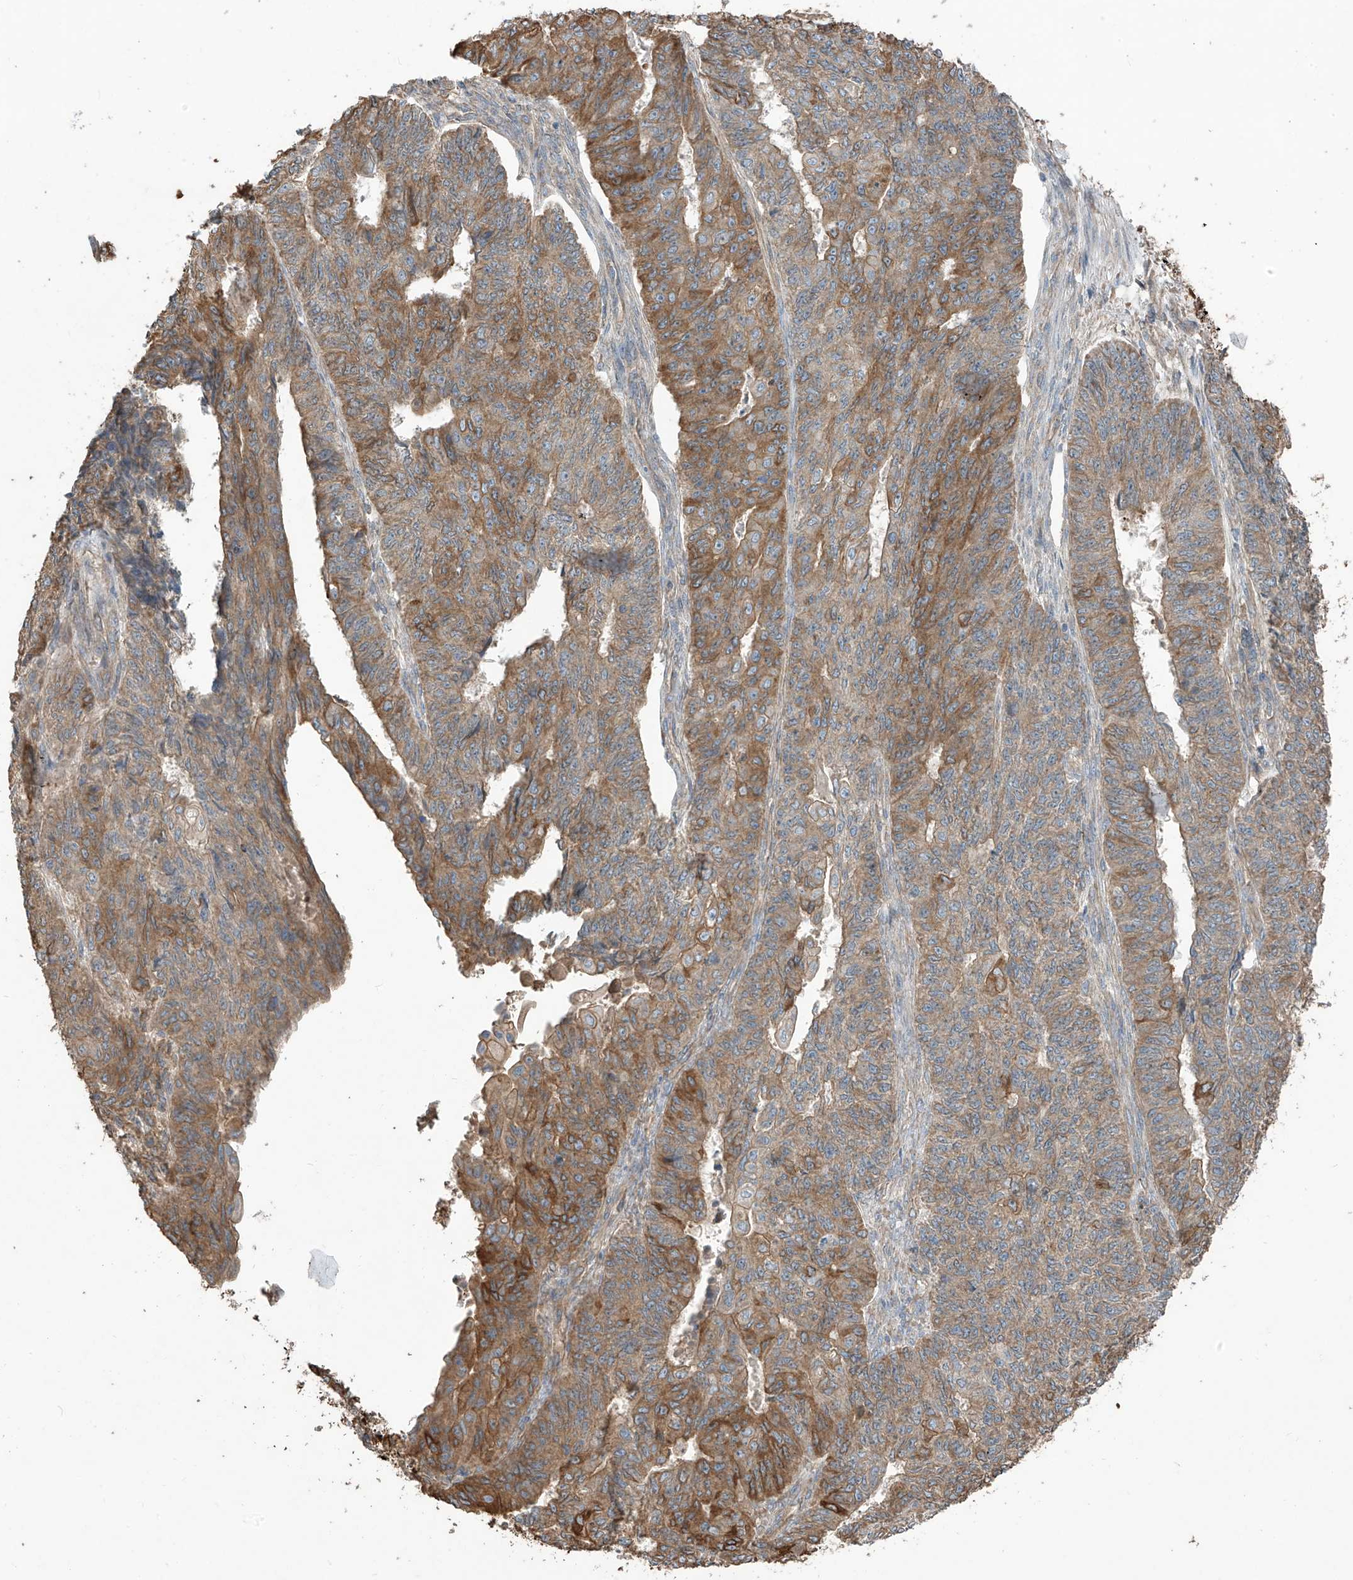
{"staining": {"intensity": "moderate", "quantity": "25%-75%", "location": "cytoplasmic/membranous"}, "tissue": "endometrial cancer", "cell_type": "Tumor cells", "image_type": "cancer", "snomed": [{"axis": "morphology", "description": "Adenocarcinoma, NOS"}, {"axis": "topography", "description": "Endometrium"}], "caption": "Immunohistochemistry staining of endometrial adenocarcinoma, which shows medium levels of moderate cytoplasmic/membranous expression in about 25%-75% of tumor cells indicating moderate cytoplasmic/membranous protein expression. The staining was performed using DAB (3,3'-diaminobenzidine) (brown) for protein detection and nuclei were counterstained in hematoxylin (blue).", "gene": "AGBL5", "patient": {"sex": "female", "age": 32}}